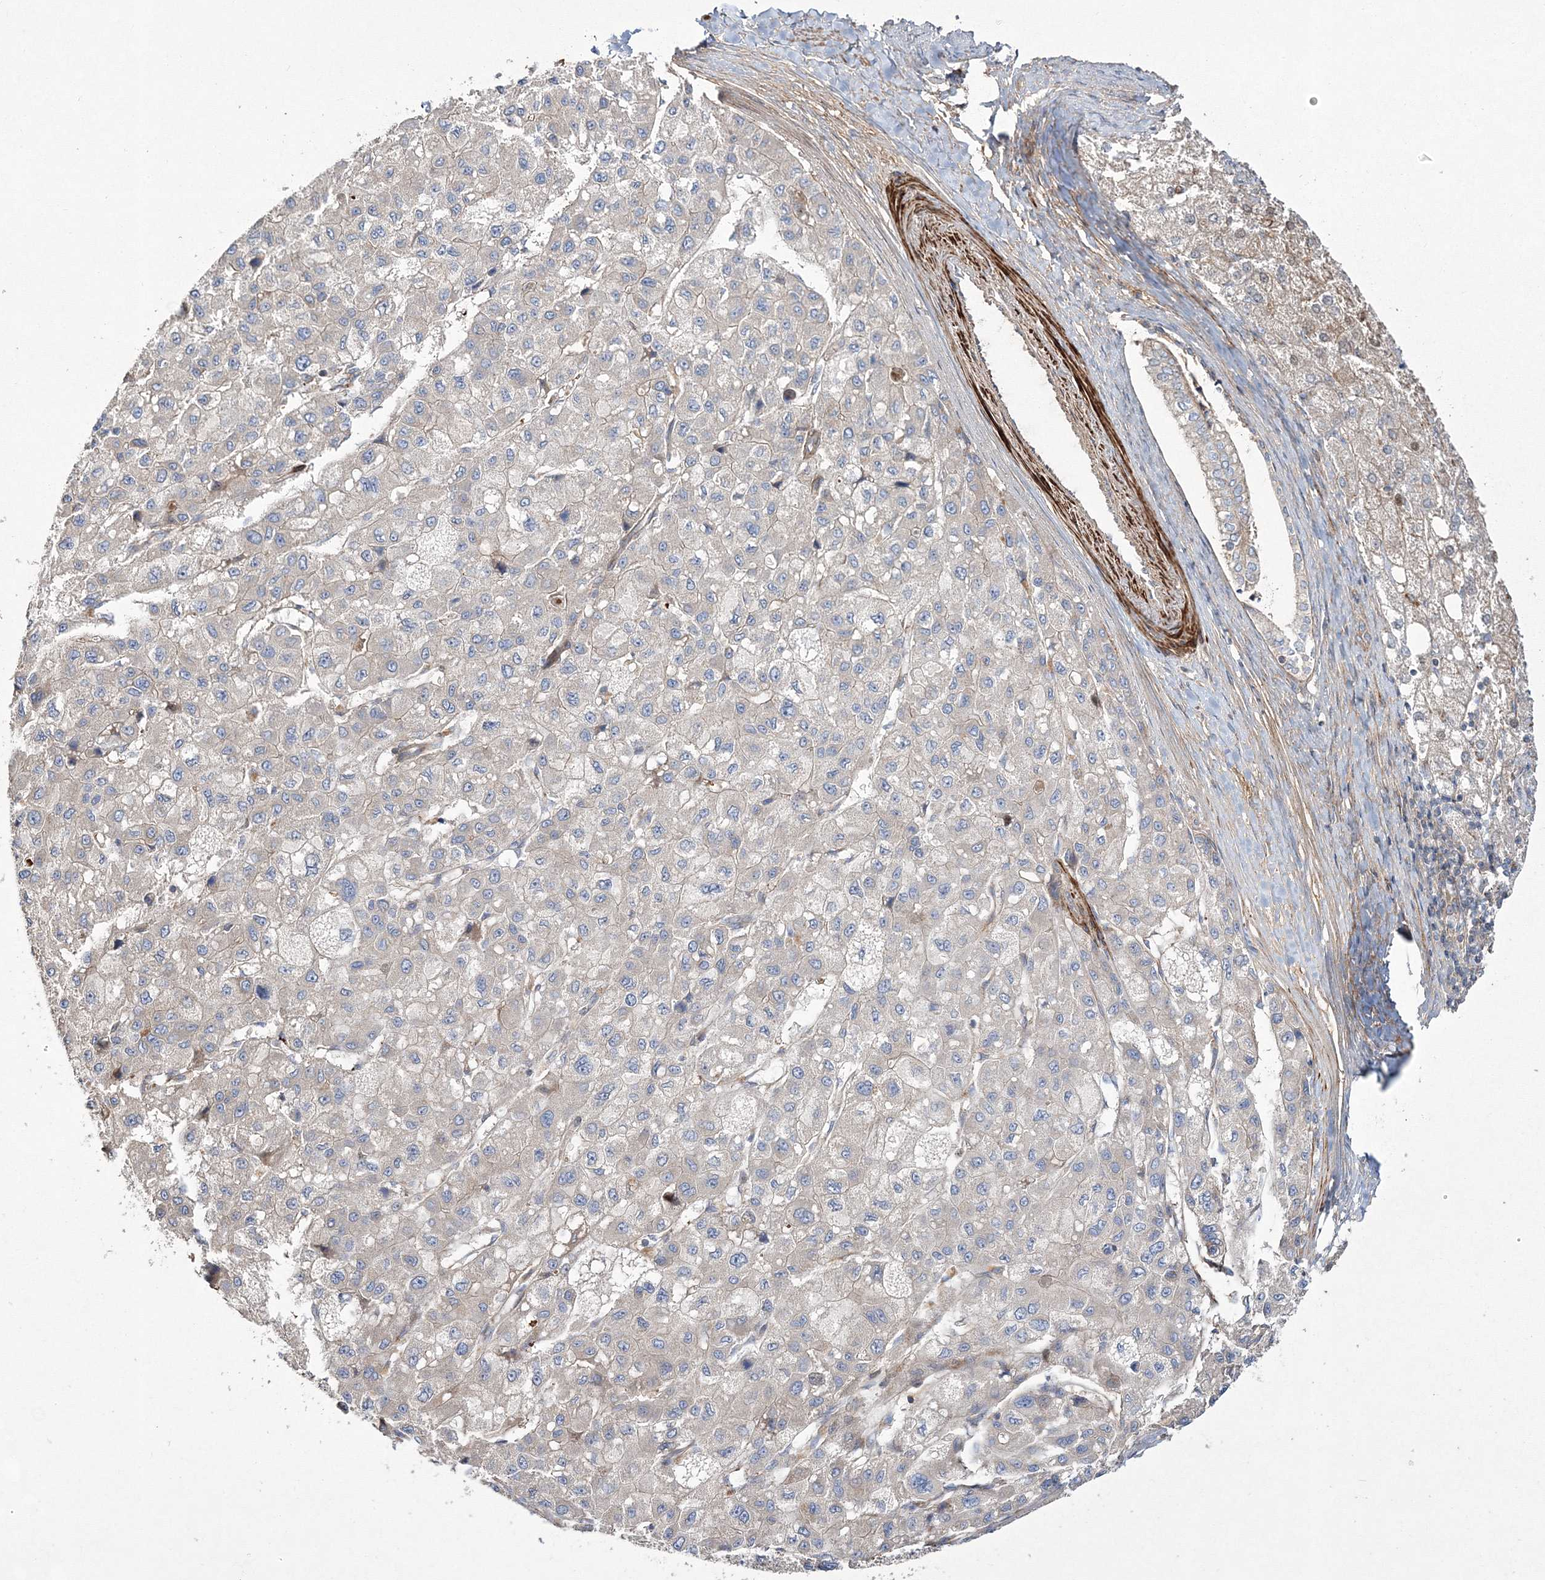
{"staining": {"intensity": "negative", "quantity": "none", "location": "none"}, "tissue": "liver cancer", "cell_type": "Tumor cells", "image_type": "cancer", "snomed": [{"axis": "morphology", "description": "Carcinoma, Hepatocellular, NOS"}, {"axis": "topography", "description": "Liver"}], "caption": "This is an immunohistochemistry (IHC) photomicrograph of human hepatocellular carcinoma (liver). There is no staining in tumor cells.", "gene": "ZSWIM6", "patient": {"sex": "male", "age": 80}}